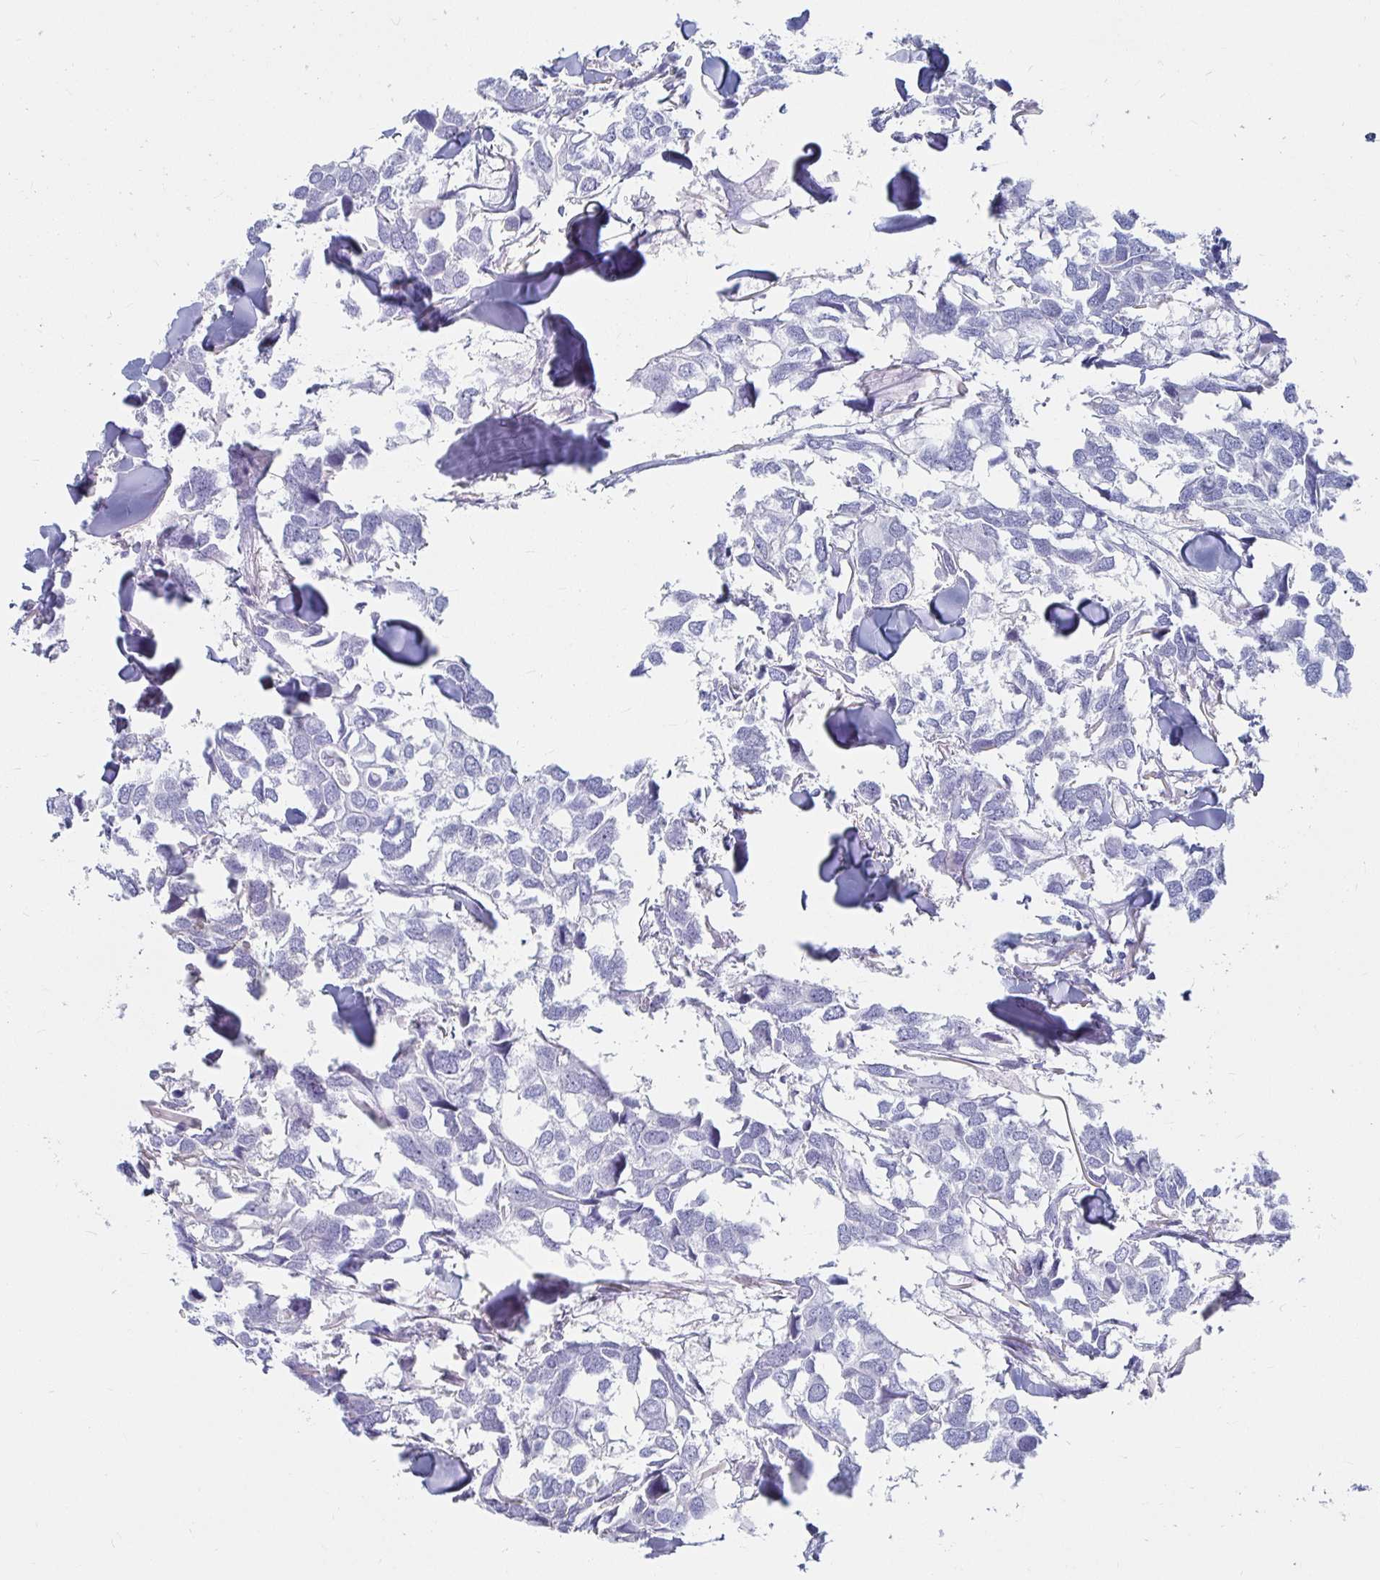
{"staining": {"intensity": "negative", "quantity": "none", "location": "none"}, "tissue": "breast cancer", "cell_type": "Tumor cells", "image_type": "cancer", "snomed": [{"axis": "morphology", "description": "Duct carcinoma"}, {"axis": "topography", "description": "Breast"}], "caption": "Image shows no significant protein positivity in tumor cells of breast cancer.", "gene": "CA9", "patient": {"sex": "female", "age": 83}}